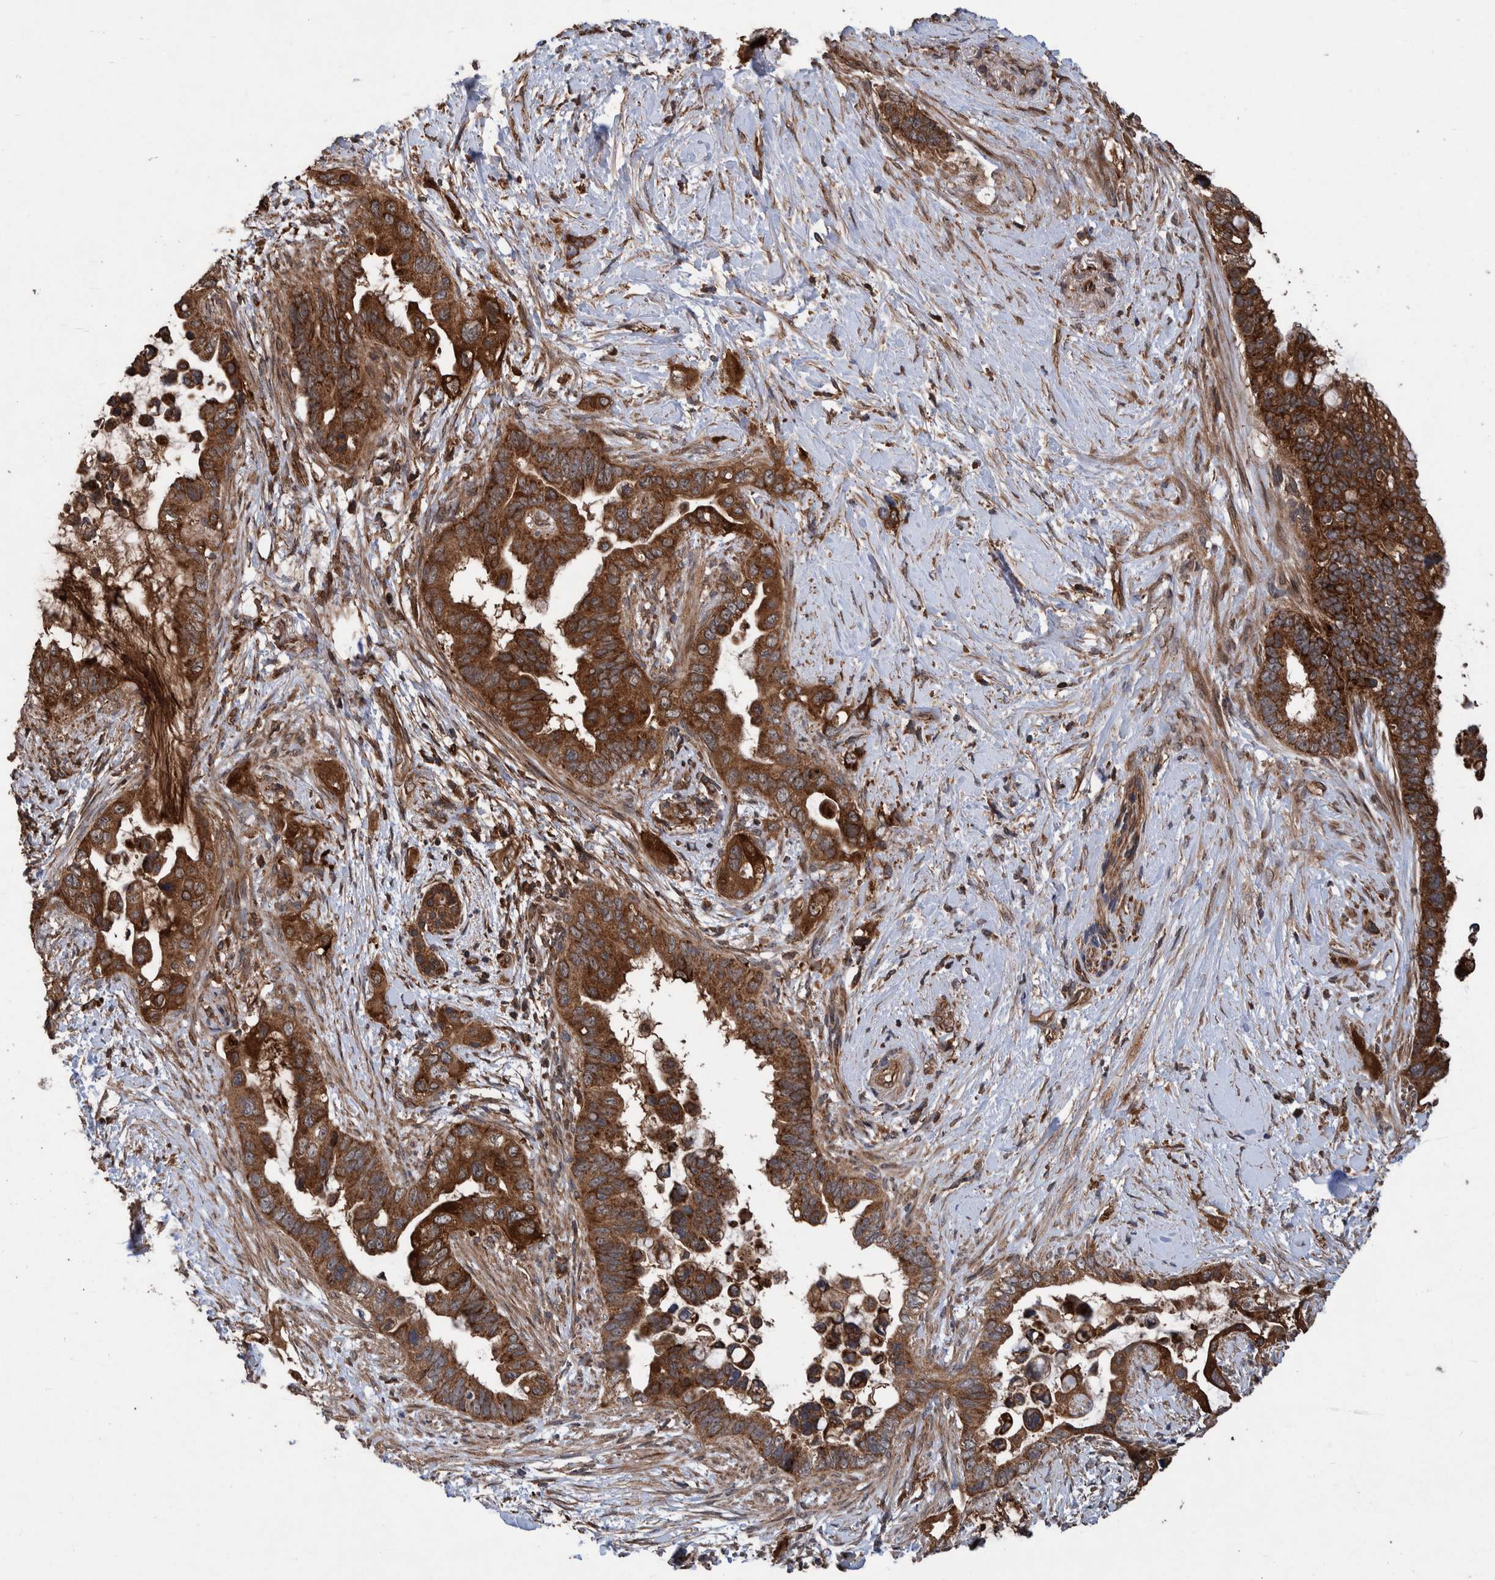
{"staining": {"intensity": "strong", "quantity": ">75%", "location": "cytoplasmic/membranous"}, "tissue": "pancreatic cancer", "cell_type": "Tumor cells", "image_type": "cancer", "snomed": [{"axis": "morphology", "description": "Adenocarcinoma, NOS"}, {"axis": "topography", "description": "Pancreas"}], "caption": "A high-resolution micrograph shows immunohistochemistry staining of pancreatic cancer (adenocarcinoma), which shows strong cytoplasmic/membranous positivity in approximately >75% of tumor cells.", "gene": "TRIM16", "patient": {"sex": "female", "age": 56}}